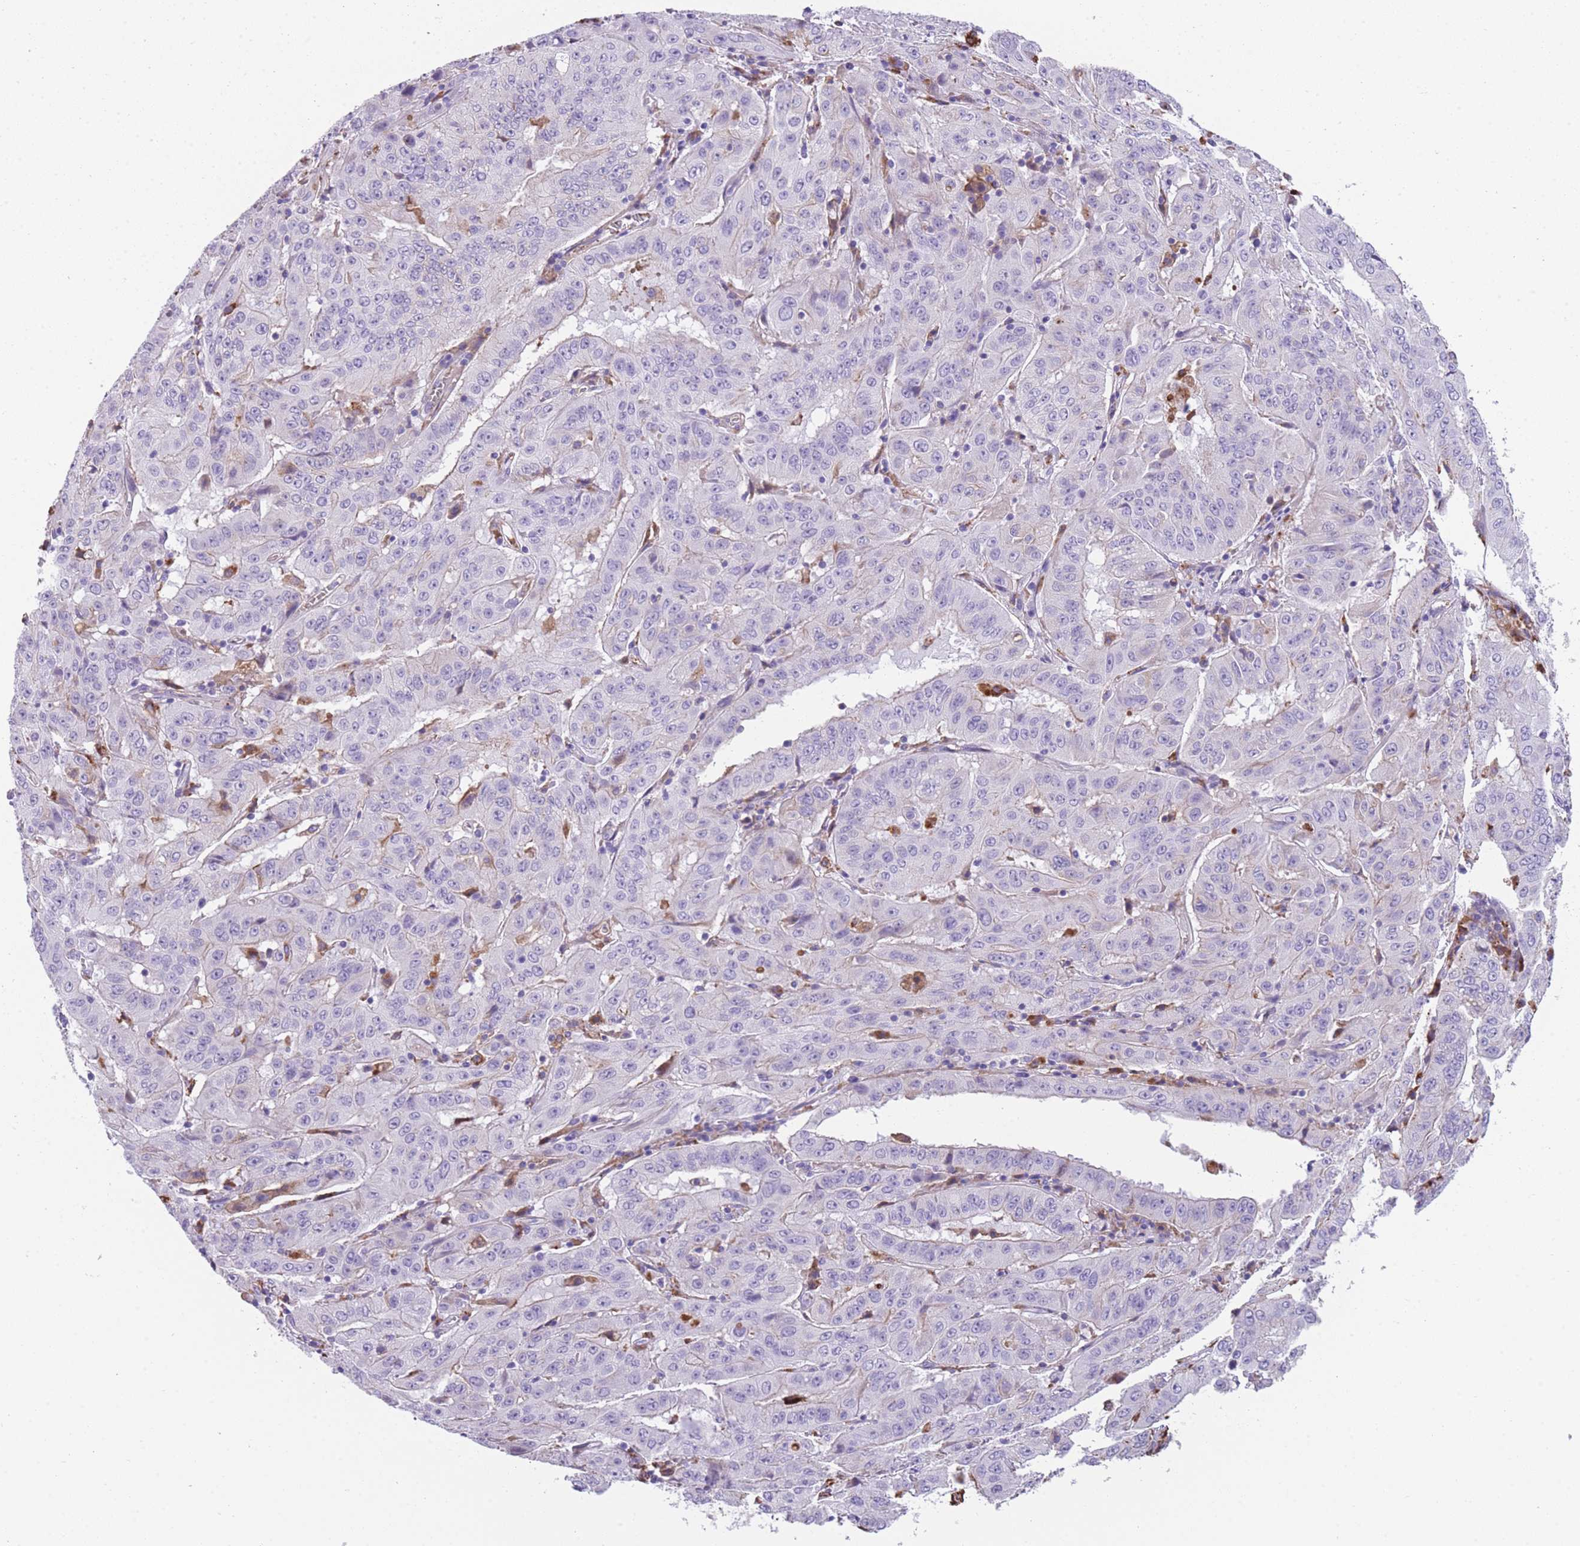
{"staining": {"intensity": "negative", "quantity": "none", "location": "none"}, "tissue": "pancreatic cancer", "cell_type": "Tumor cells", "image_type": "cancer", "snomed": [{"axis": "morphology", "description": "Adenocarcinoma, NOS"}, {"axis": "topography", "description": "Pancreas"}], "caption": "There is no significant expression in tumor cells of pancreatic cancer. (DAB immunohistochemistry visualized using brightfield microscopy, high magnification).", "gene": "GNAT1", "patient": {"sex": "male", "age": 63}}